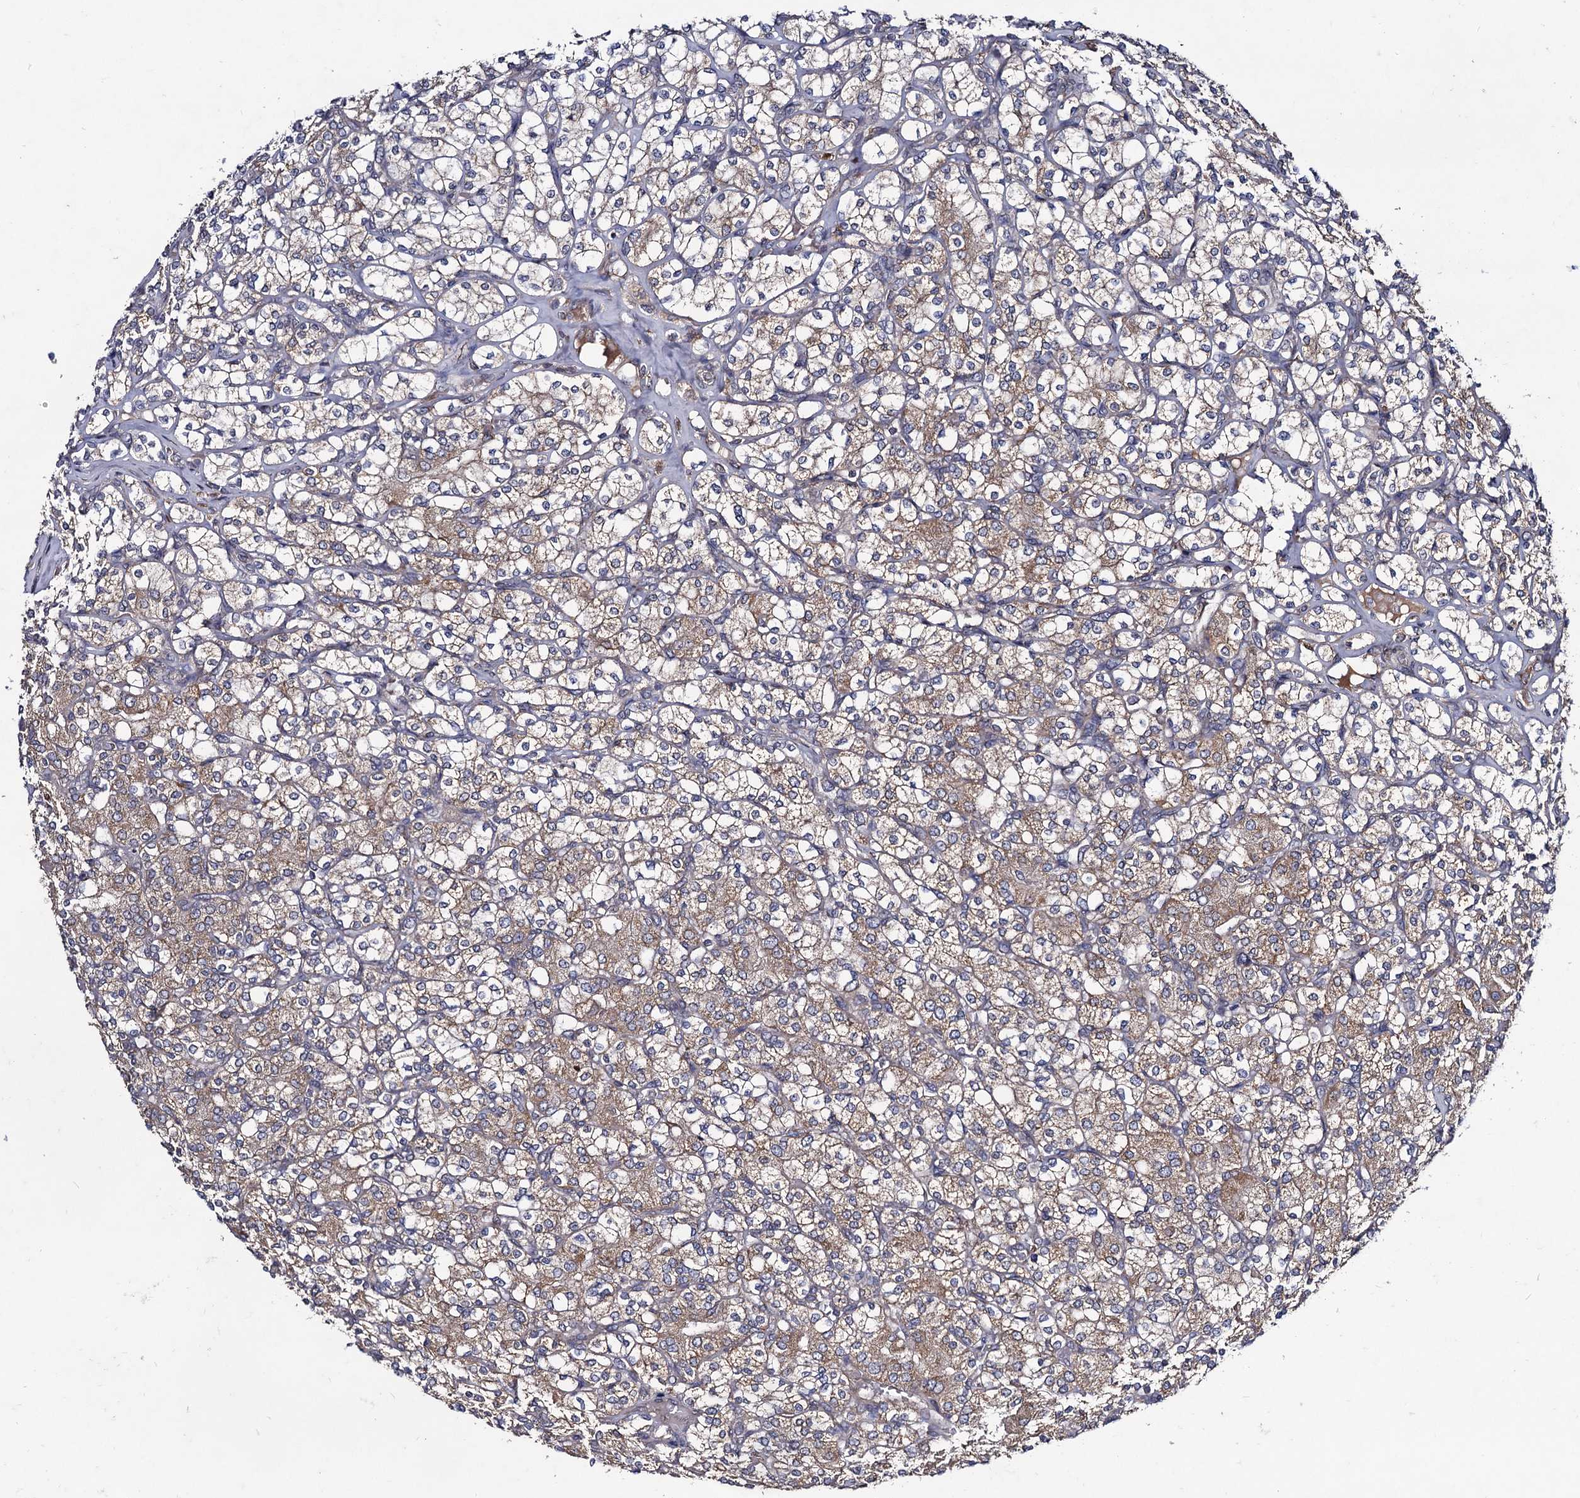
{"staining": {"intensity": "moderate", "quantity": "25%-75%", "location": "cytoplasmic/membranous"}, "tissue": "renal cancer", "cell_type": "Tumor cells", "image_type": "cancer", "snomed": [{"axis": "morphology", "description": "Adenocarcinoma, NOS"}, {"axis": "topography", "description": "Kidney"}], "caption": "DAB immunohistochemical staining of renal cancer demonstrates moderate cytoplasmic/membranous protein expression in approximately 25%-75% of tumor cells. (brown staining indicates protein expression, while blue staining denotes nuclei).", "gene": "VPS37D", "patient": {"sex": "male", "age": 77}}